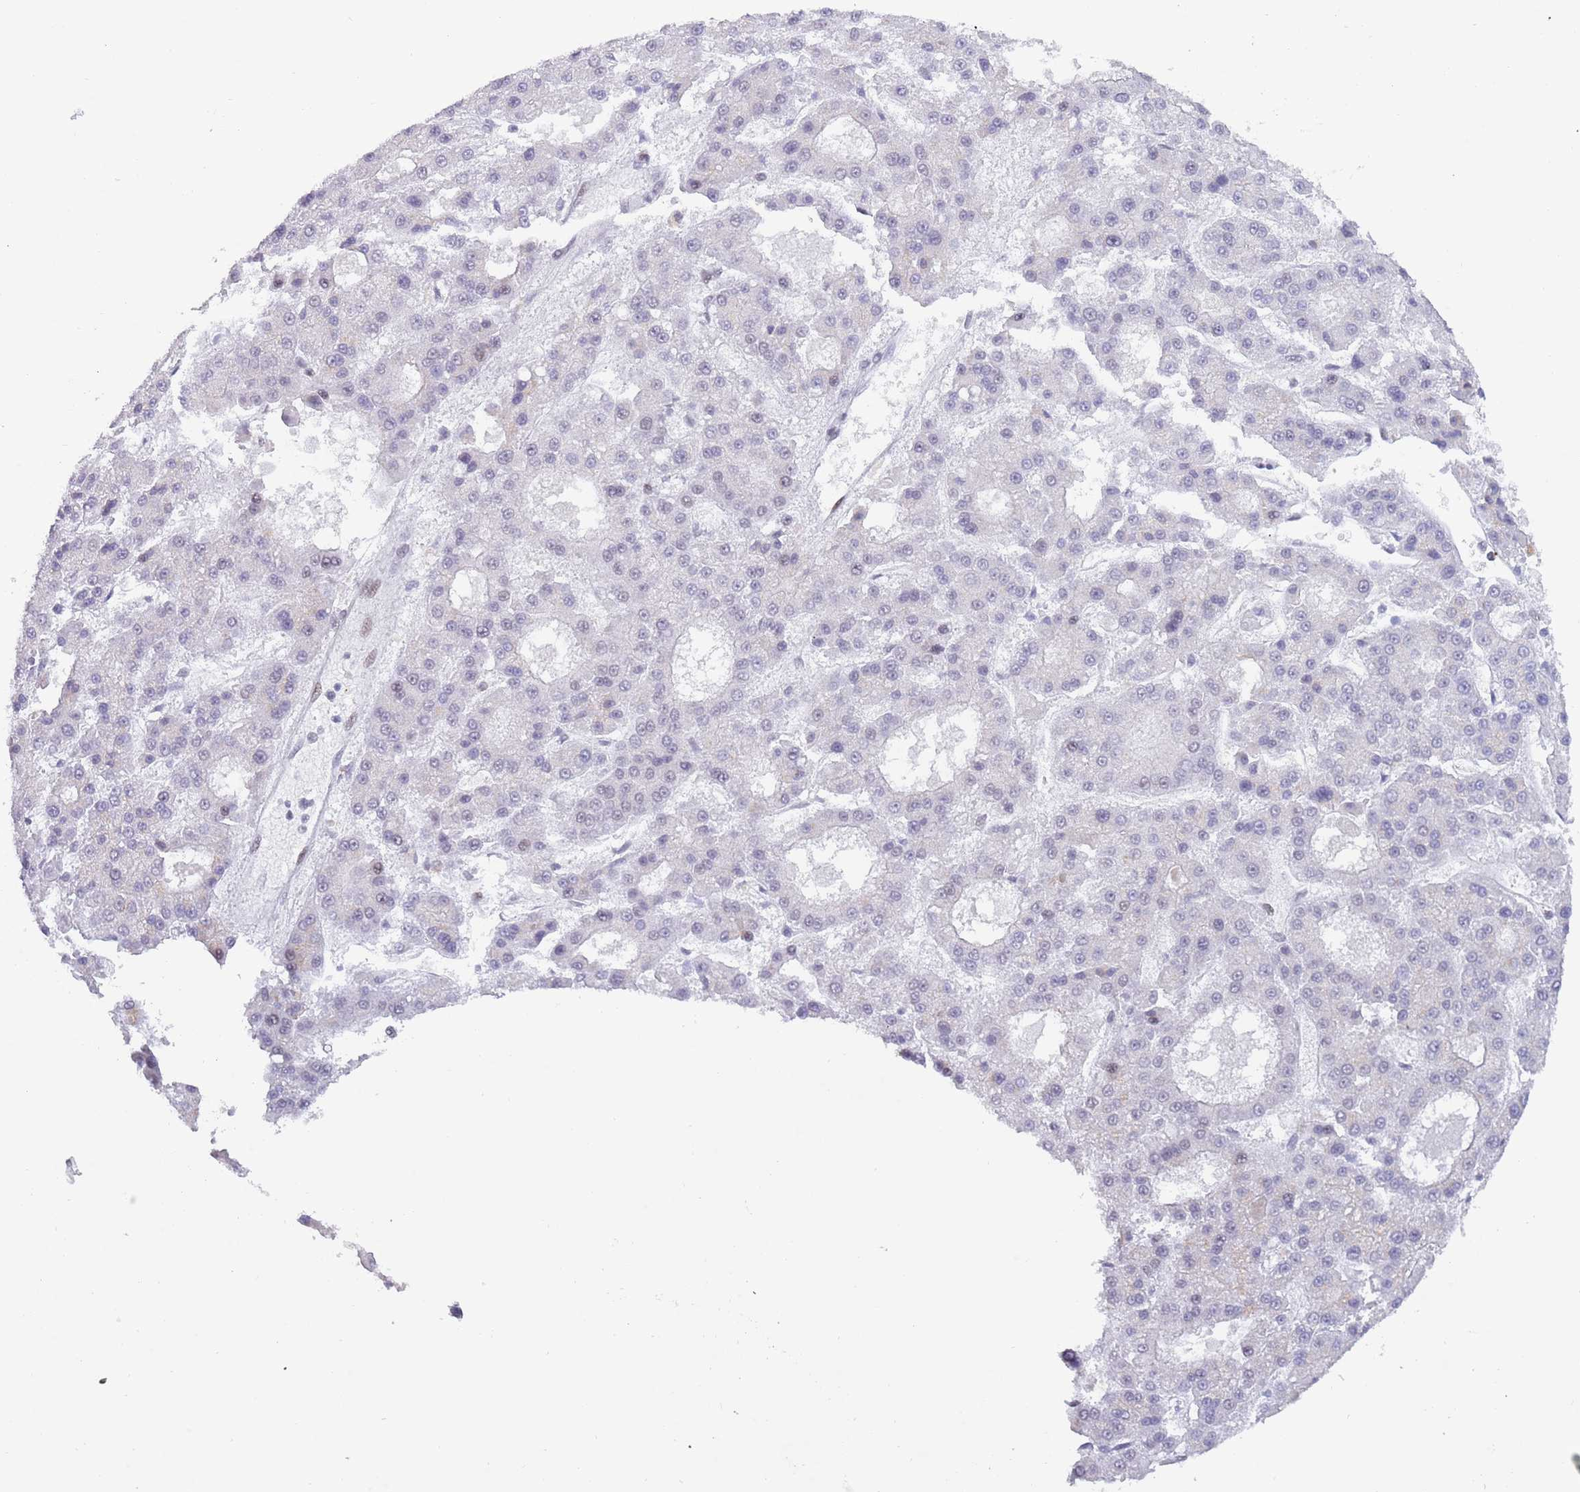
{"staining": {"intensity": "negative", "quantity": "none", "location": "none"}, "tissue": "liver cancer", "cell_type": "Tumor cells", "image_type": "cancer", "snomed": [{"axis": "morphology", "description": "Carcinoma, Hepatocellular, NOS"}, {"axis": "topography", "description": "Liver"}], "caption": "IHC image of human liver cancer stained for a protein (brown), which displays no staining in tumor cells.", "gene": "ZNF382", "patient": {"sex": "male", "age": 70}}